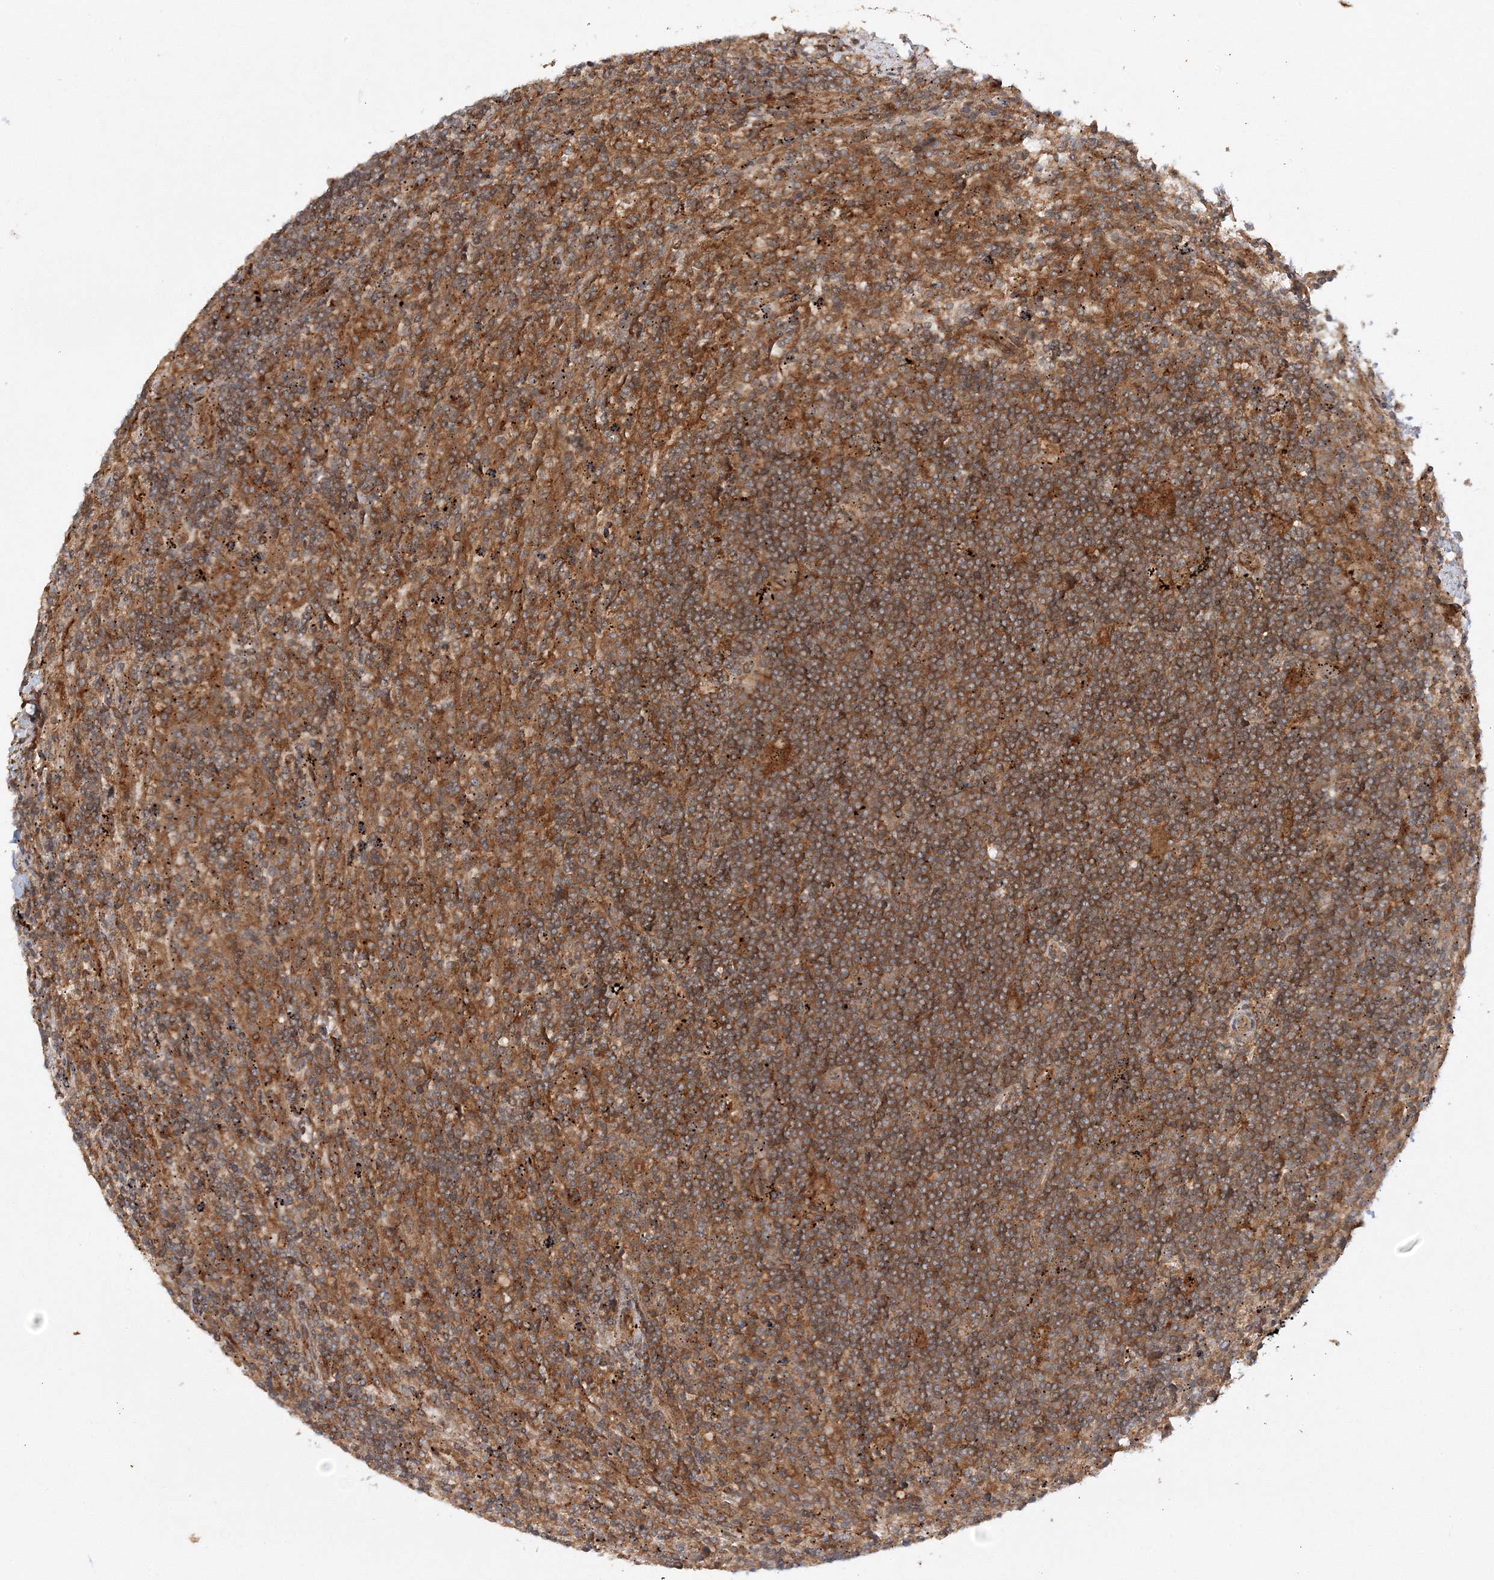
{"staining": {"intensity": "strong", "quantity": ">75%", "location": "cytoplasmic/membranous"}, "tissue": "lymphoma", "cell_type": "Tumor cells", "image_type": "cancer", "snomed": [{"axis": "morphology", "description": "Malignant lymphoma, non-Hodgkin's type, Low grade"}, {"axis": "topography", "description": "Spleen"}], "caption": "IHC staining of low-grade malignant lymphoma, non-Hodgkin's type, which displays high levels of strong cytoplasmic/membranous expression in about >75% of tumor cells indicating strong cytoplasmic/membranous protein expression. The staining was performed using DAB (brown) for protein detection and nuclei were counterstained in hematoxylin (blue).", "gene": "WDR37", "patient": {"sex": "male", "age": 76}}